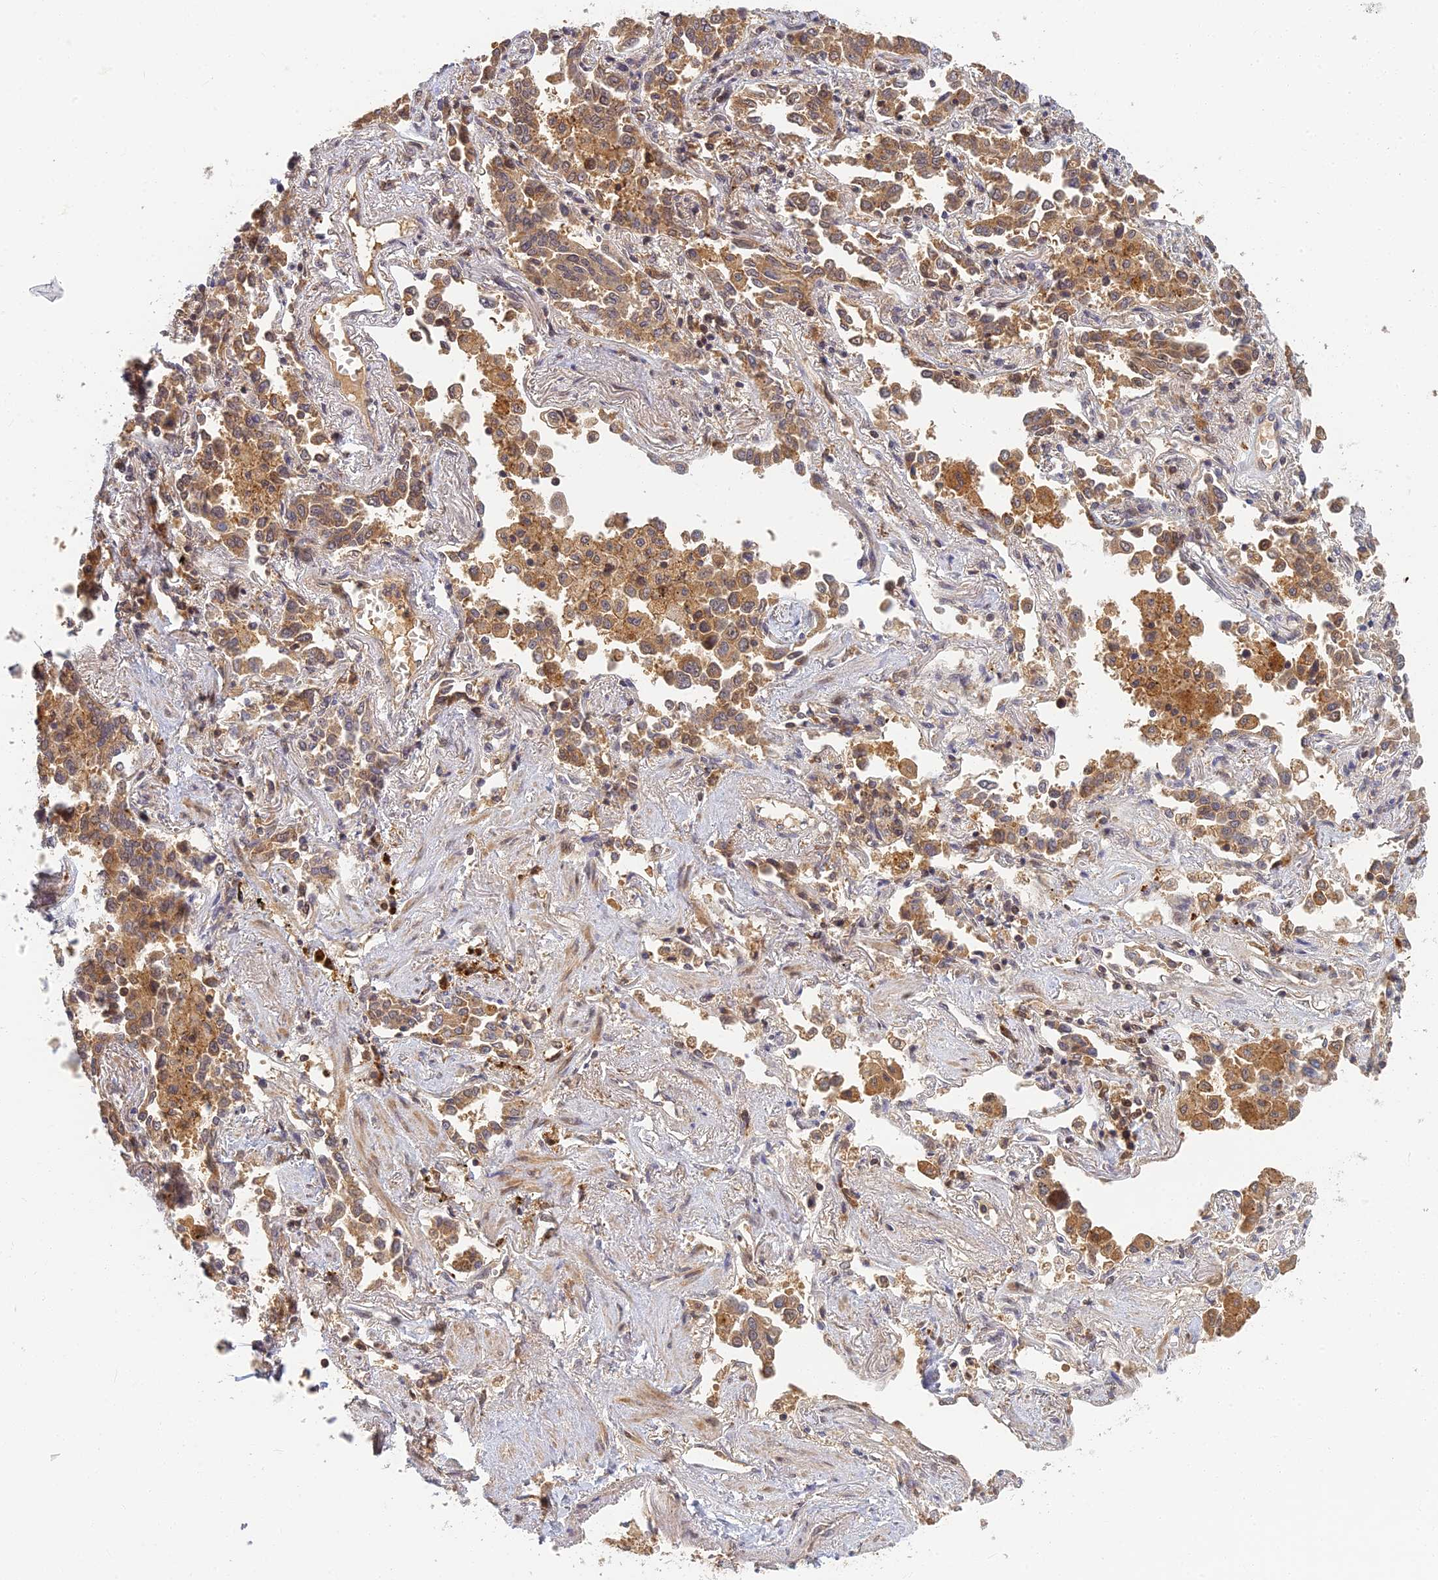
{"staining": {"intensity": "moderate", "quantity": ">75%", "location": "cytoplasmic/membranous"}, "tissue": "lung cancer", "cell_type": "Tumor cells", "image_type": "cancer", "snomed": [{"axis": "morphology", "description": "Adenocarcinoma, NOS"}, {"axis": "topography", "description": "Lung"}], "caption": "A high-resolution histopathology image shows immunohistochemistry (IHC) staining of lung cancer, which exhibits moderate cytoplasmic/membranous staining in about >75% of tumor cells.", "gene": "RGL3", "patient": {"sex": "male", "age": 67}}